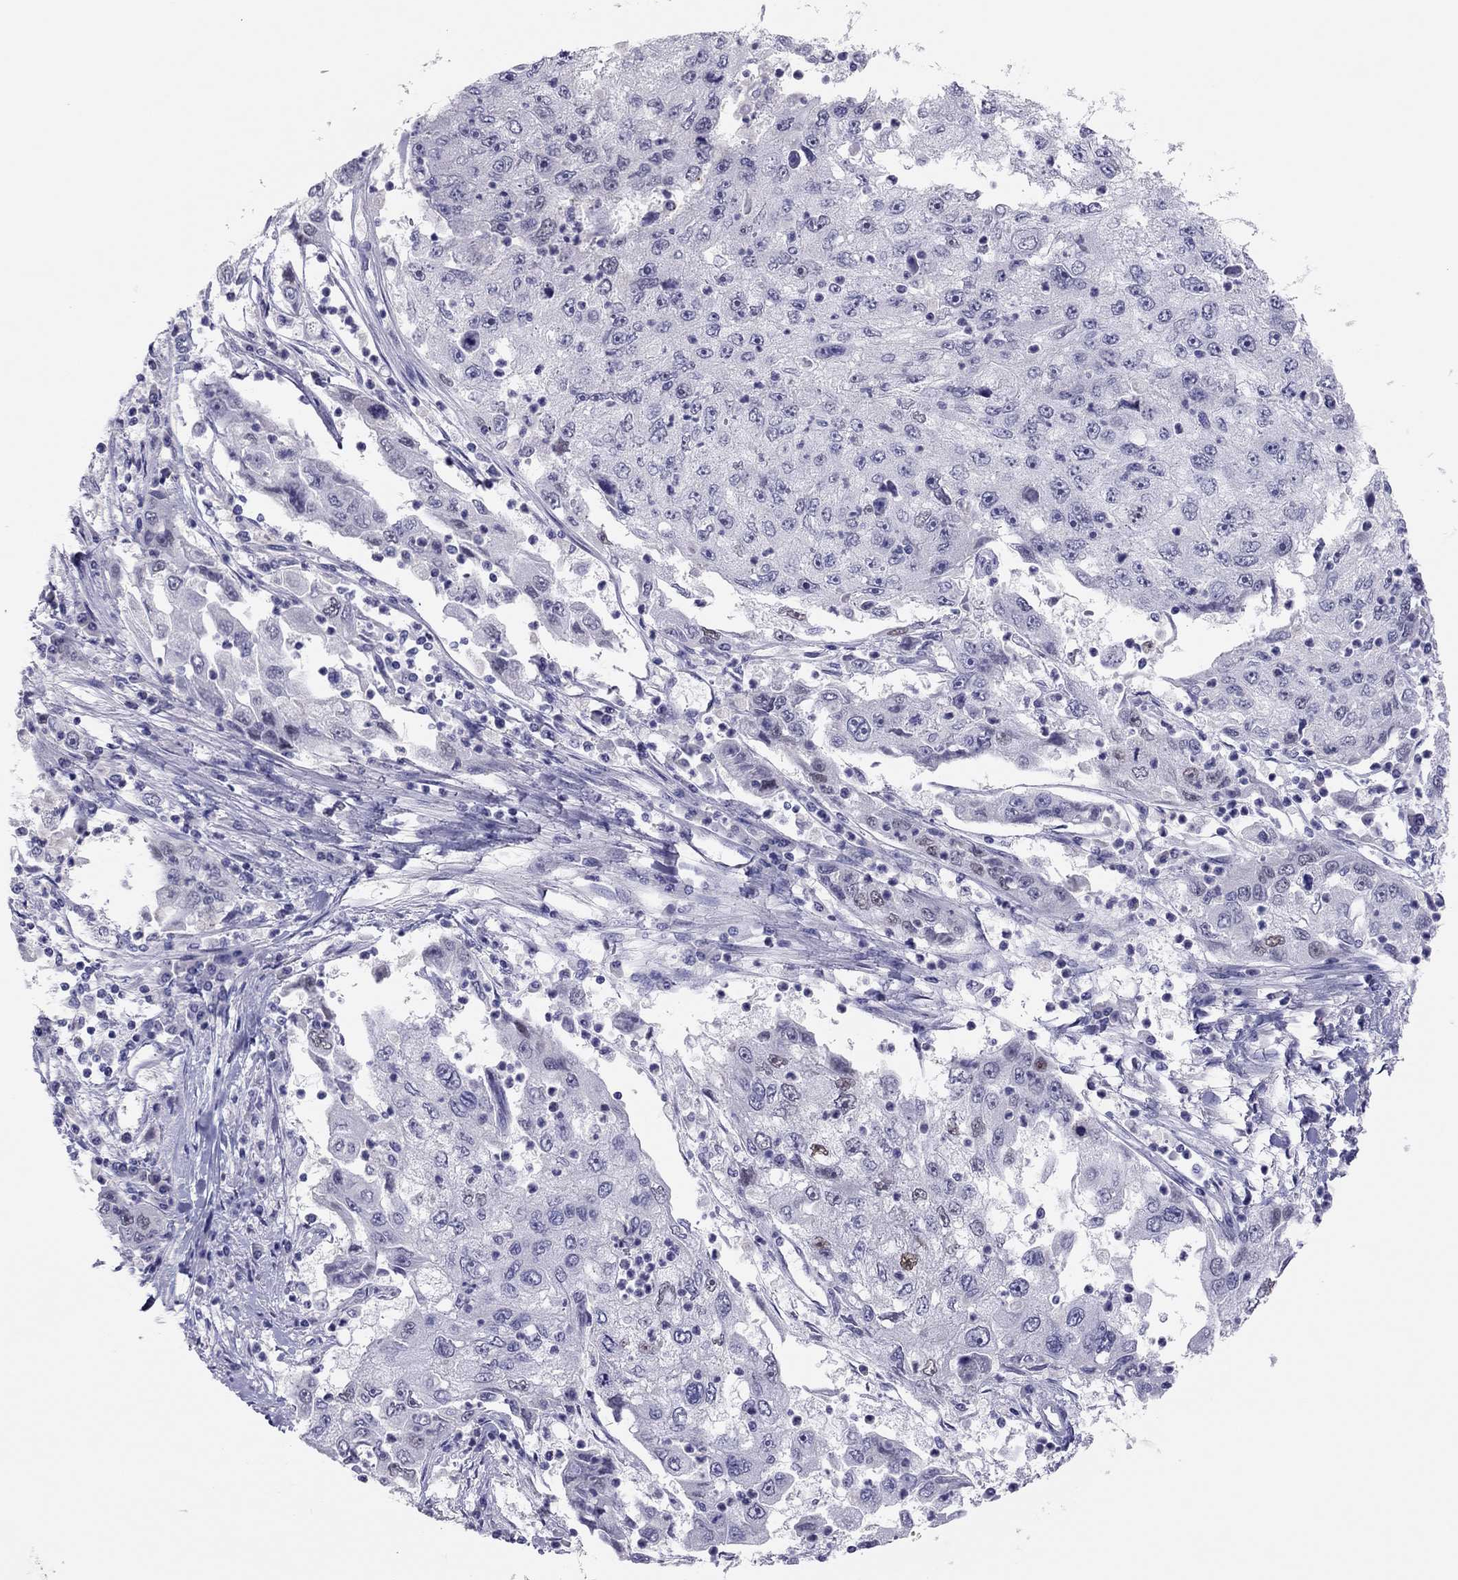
{"staining": {"intensity": "weak", "quantity": "<25%", "location": "nuclear"}, "tissue": "cervical cancer", "cell_type": "Tumor cells", "image_type": "cancer", "snomed": [{"axis": "morphology", "description": "Squamous cell carcinoma, NOS"}, {"axis": "topography", "description": "Cervix"}], "caption": "Immunohistochemistry histopathology image of human cervical squamous cell carcinoma stained for a protein (brown), which displays no staining in tumor cells.", "gene": "PHOX2A", "patient": {"sex": "female", "age": 36}}